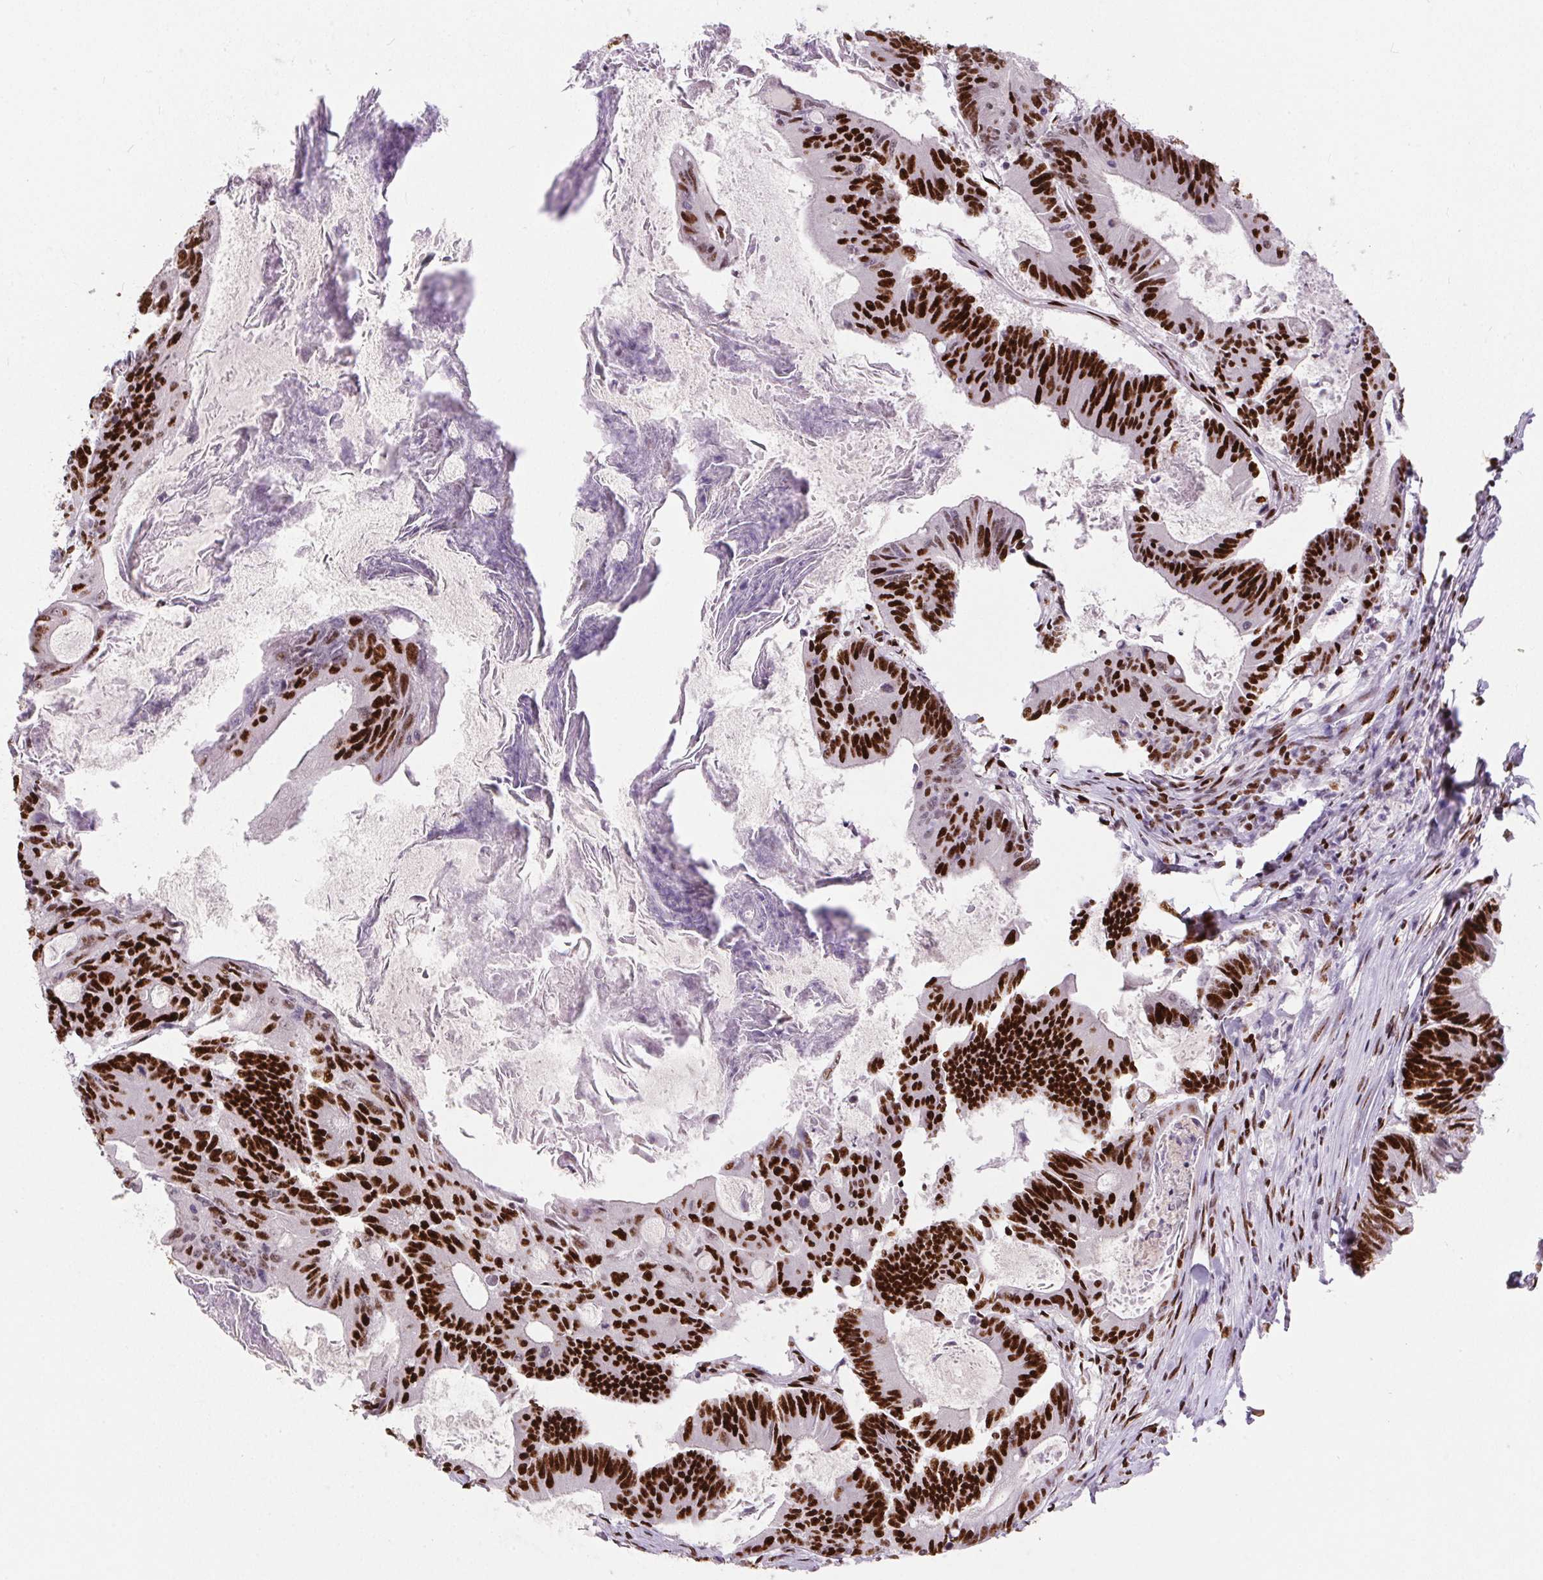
{"staining": {"intensity": "strong", "quantity": ">75%", "location": "nuclear"}, "tissue": "colorectal cancer", "cell_type": "Tumor cells", "image_type": "cancer", "snomed": [{"axis": "morphology", "description": "Adenocarcinoma, NOS"}, {"axis": "topography", "description": "Colon"}], "caption": "Immunohistochemical staining of human adenocarcinoma (colorectal) demonstrates high levels of strong nuclear expression in about >75% of tumor cells.", "gene": "PAGE3", "patient": {"sex": "female", "age": 70}}